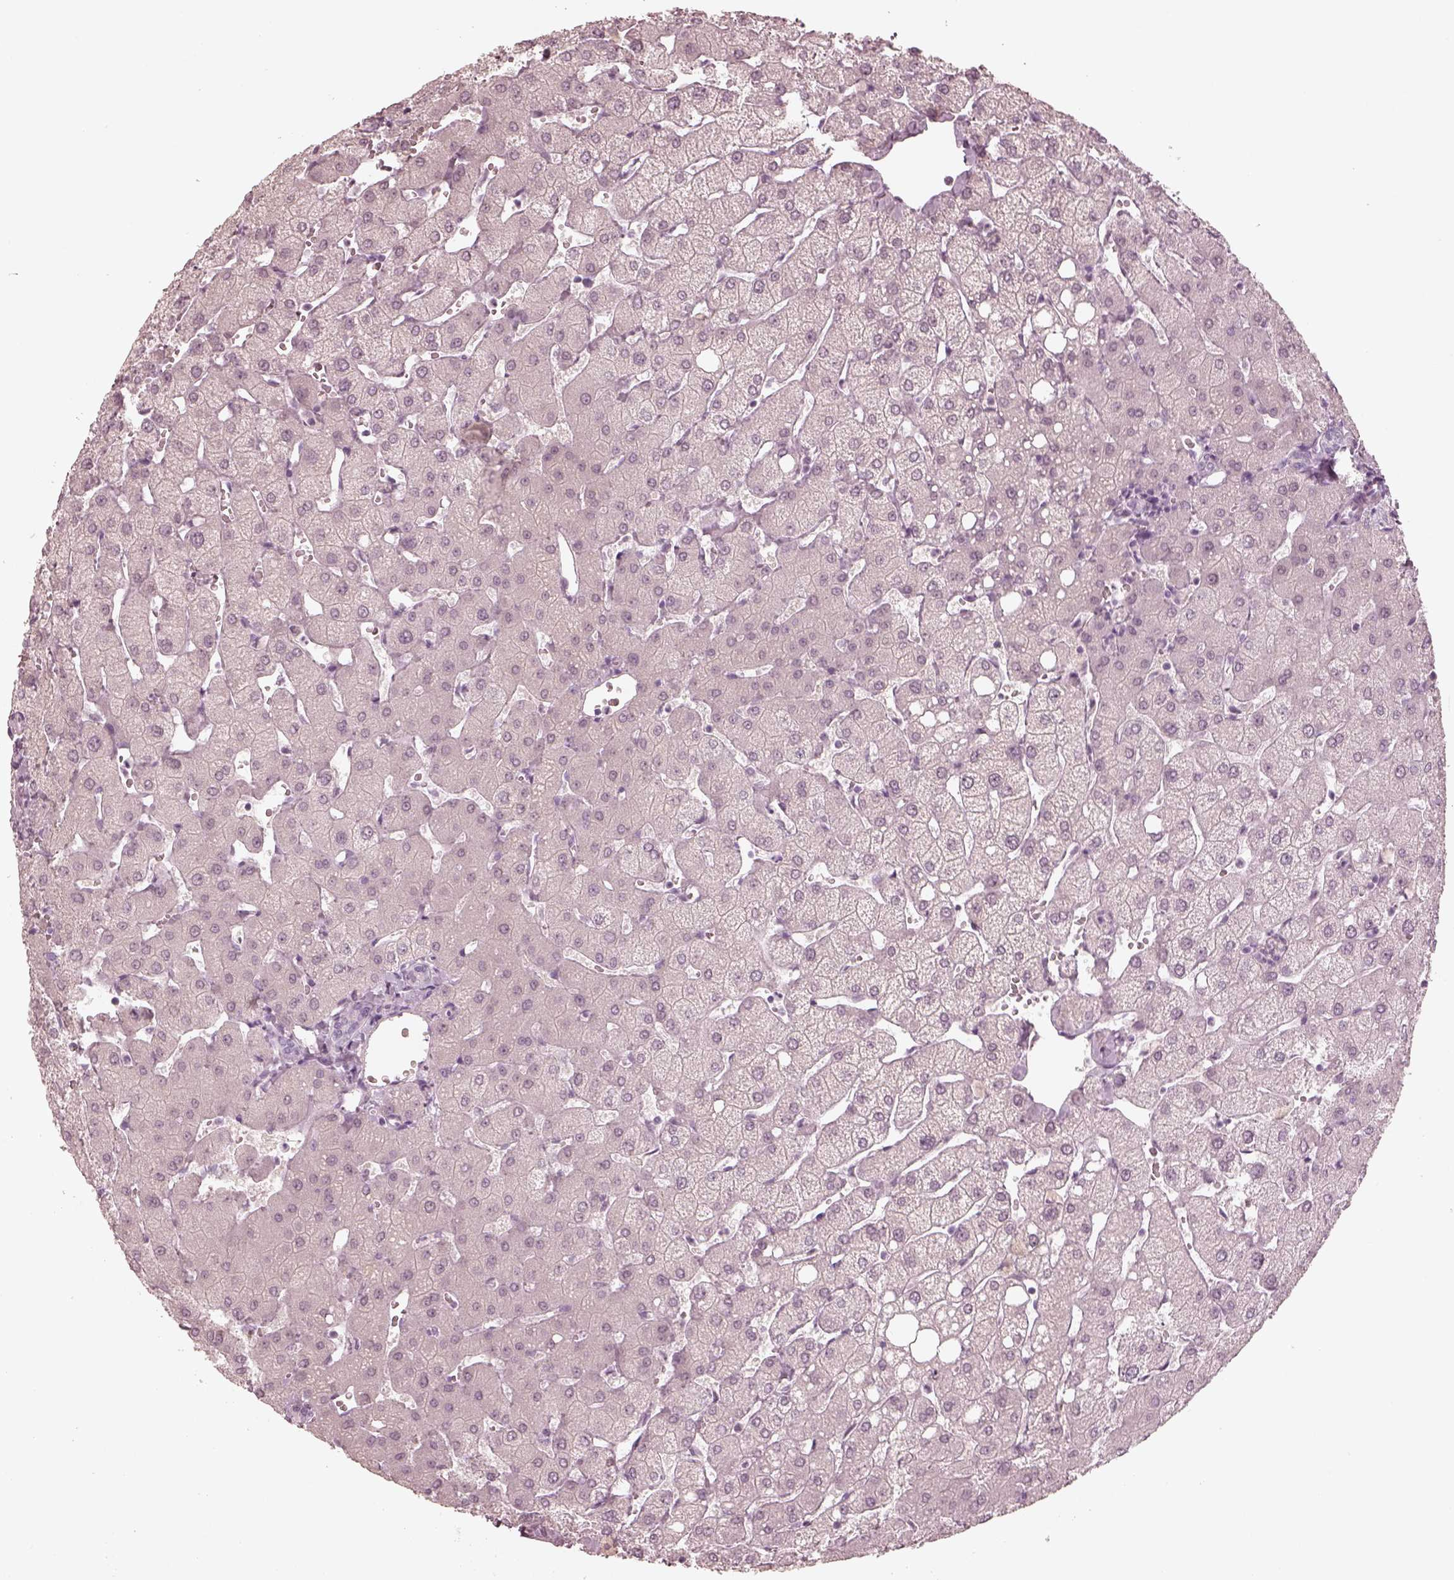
{"staining": {"intensity": "negative", "quantity": "none", "location": "none"}, "tissue": "liver", "cell_type": "Cholangiocytes", "image_type": "normal", "snomed": [{"axis": "morphology", "description": "Normal tissue, NOS"}, {"axis": "topography", "description": "Liver"}], "caption": "This image is of unremarkable liver stained with immunohistochemistry to label a protein in brown with the nuclei are counter-stained blue. There is no staining in cholangiocytes. (DAB immunohistochemistry with hematoxylin counter stain).", "gene": "CALR3", "patient": {"sex": "female", "age": 54}}